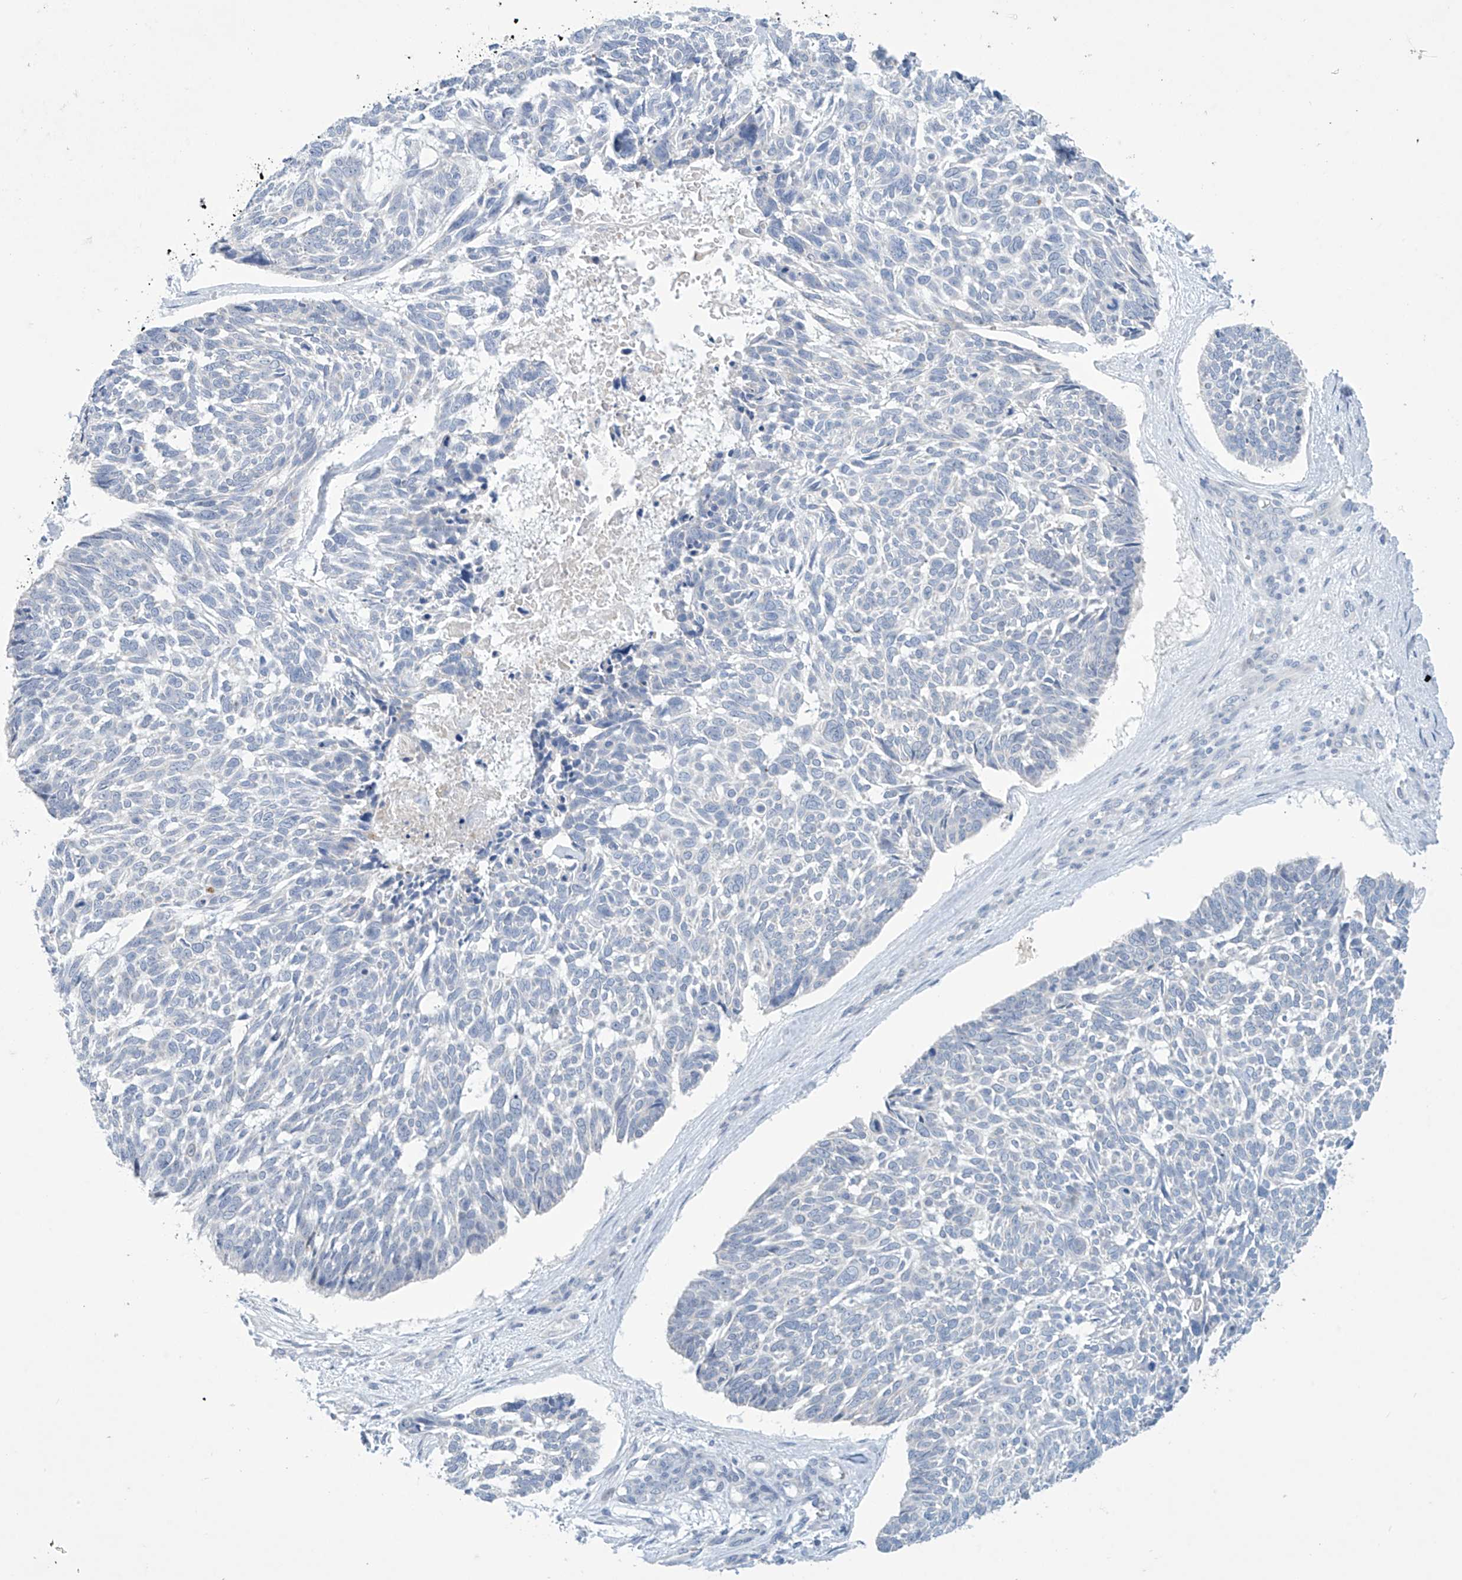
{"staining": {"intensity": "negative", "quantity": "none", "location": "none"}, "tissue": "skin cancer", "cell_type": "Tumor cells", "image_type": "cancer", "snomed": [{"axis": "morphology", "description": "Basal cell carcinoma"}, {"axis": "topography", "description": "Skin"}], "caption": "Skin basal cell carcinoma was stained to show a protein in brown. There is no significant positivity in tumor cells.", "gene": "SLC35A5", "patient": {"sex": "male", "age": 88}}